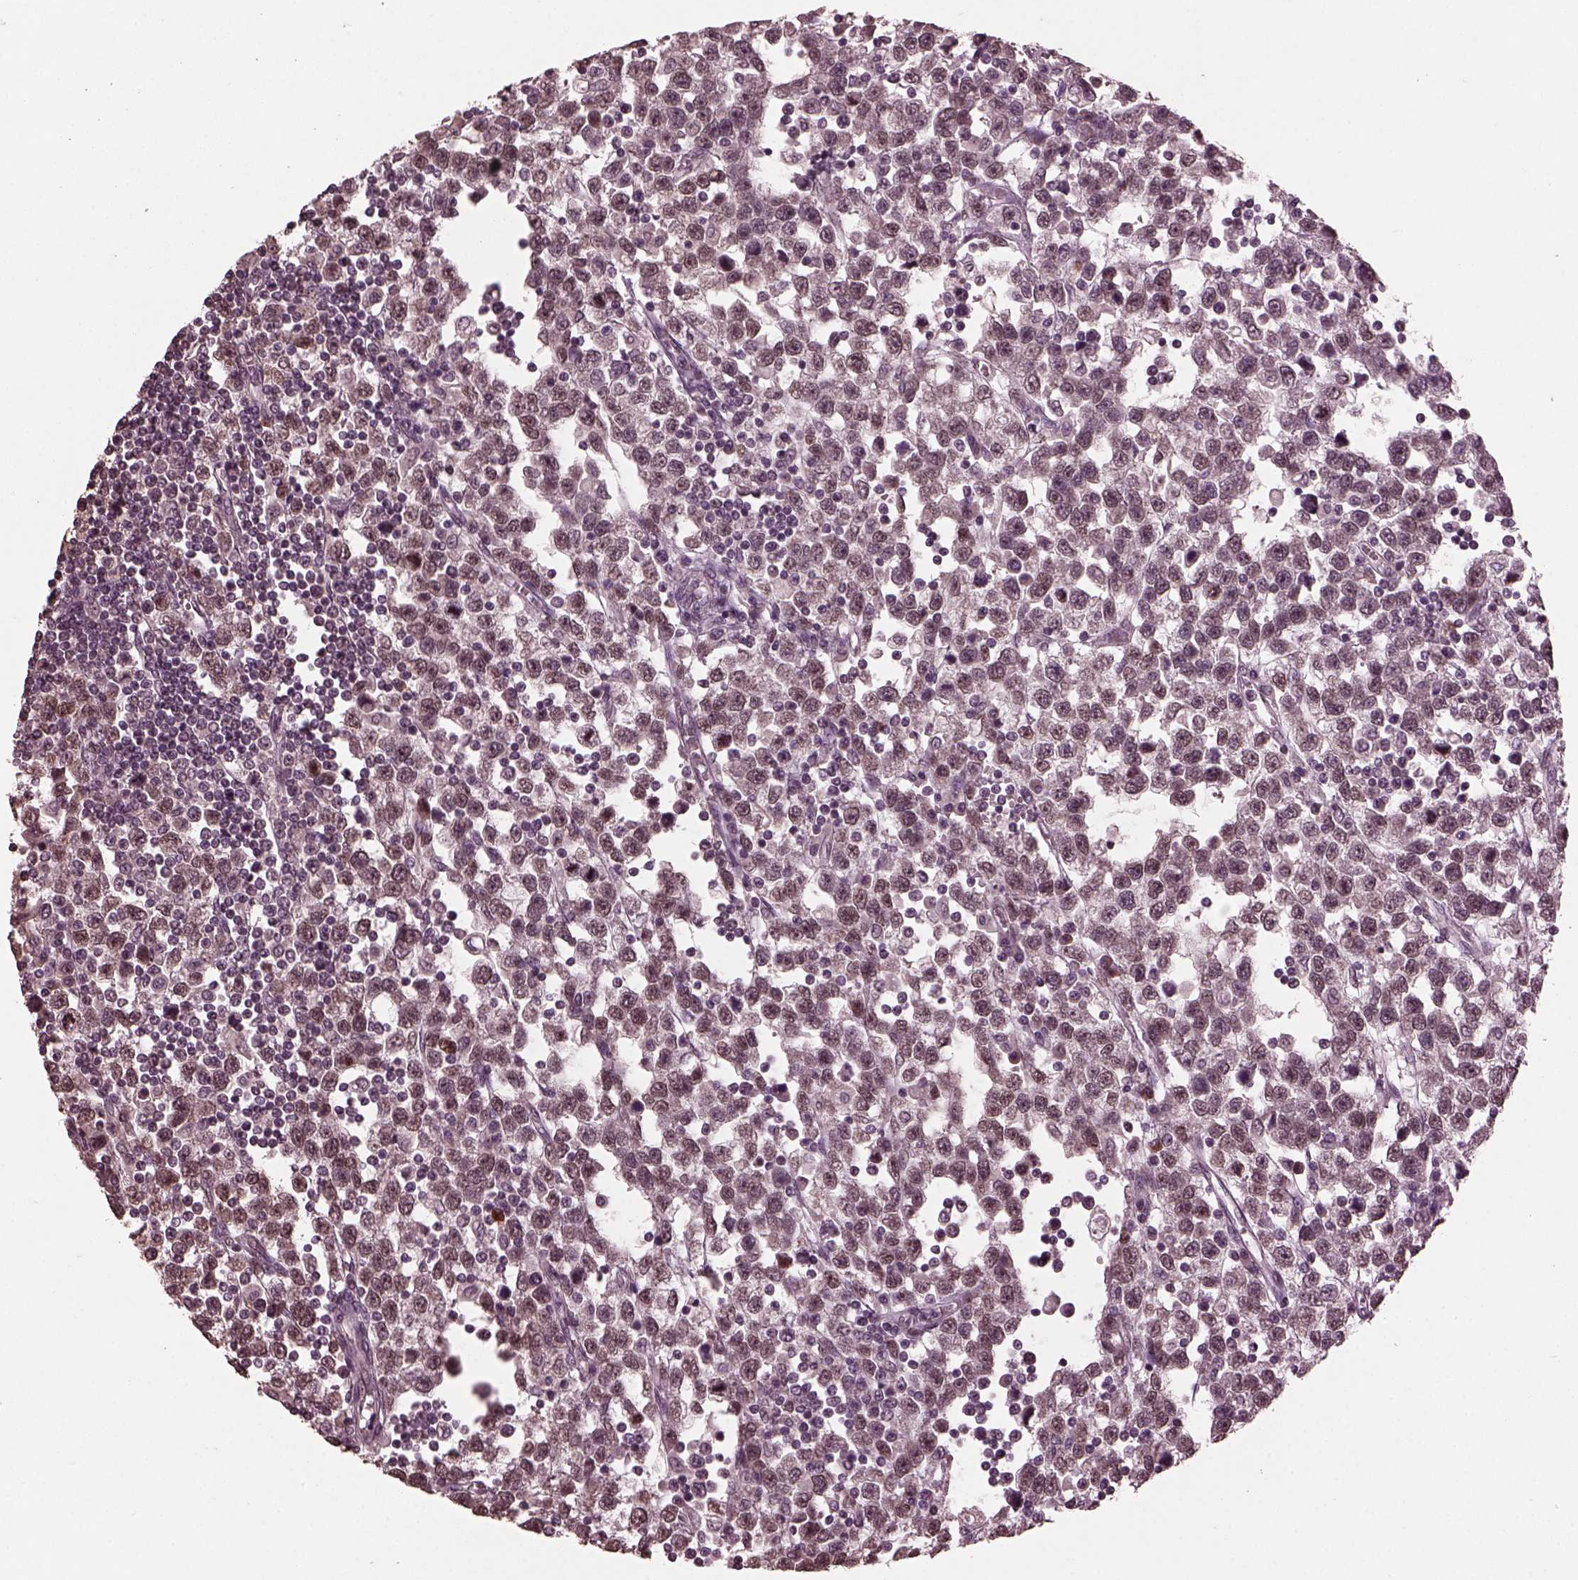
{"staining": {"intensity": "negative", "quantity": "none", "location": "none"}, "tissue": "testis cancer", "cell_type": "Tumor cells", "image_type": "cancer", "snomed": [{"axis": "morphology", "description": "Seminoma, NOS"}, {"axis": "topography", "description": "Testis"}], "caption": "Human testis cancer (seminoma) stained for a protein using IHC displays no staining in tumor cells.", "gene": "IL18RAP", "patient": {"sex": "male", "age": 34}}